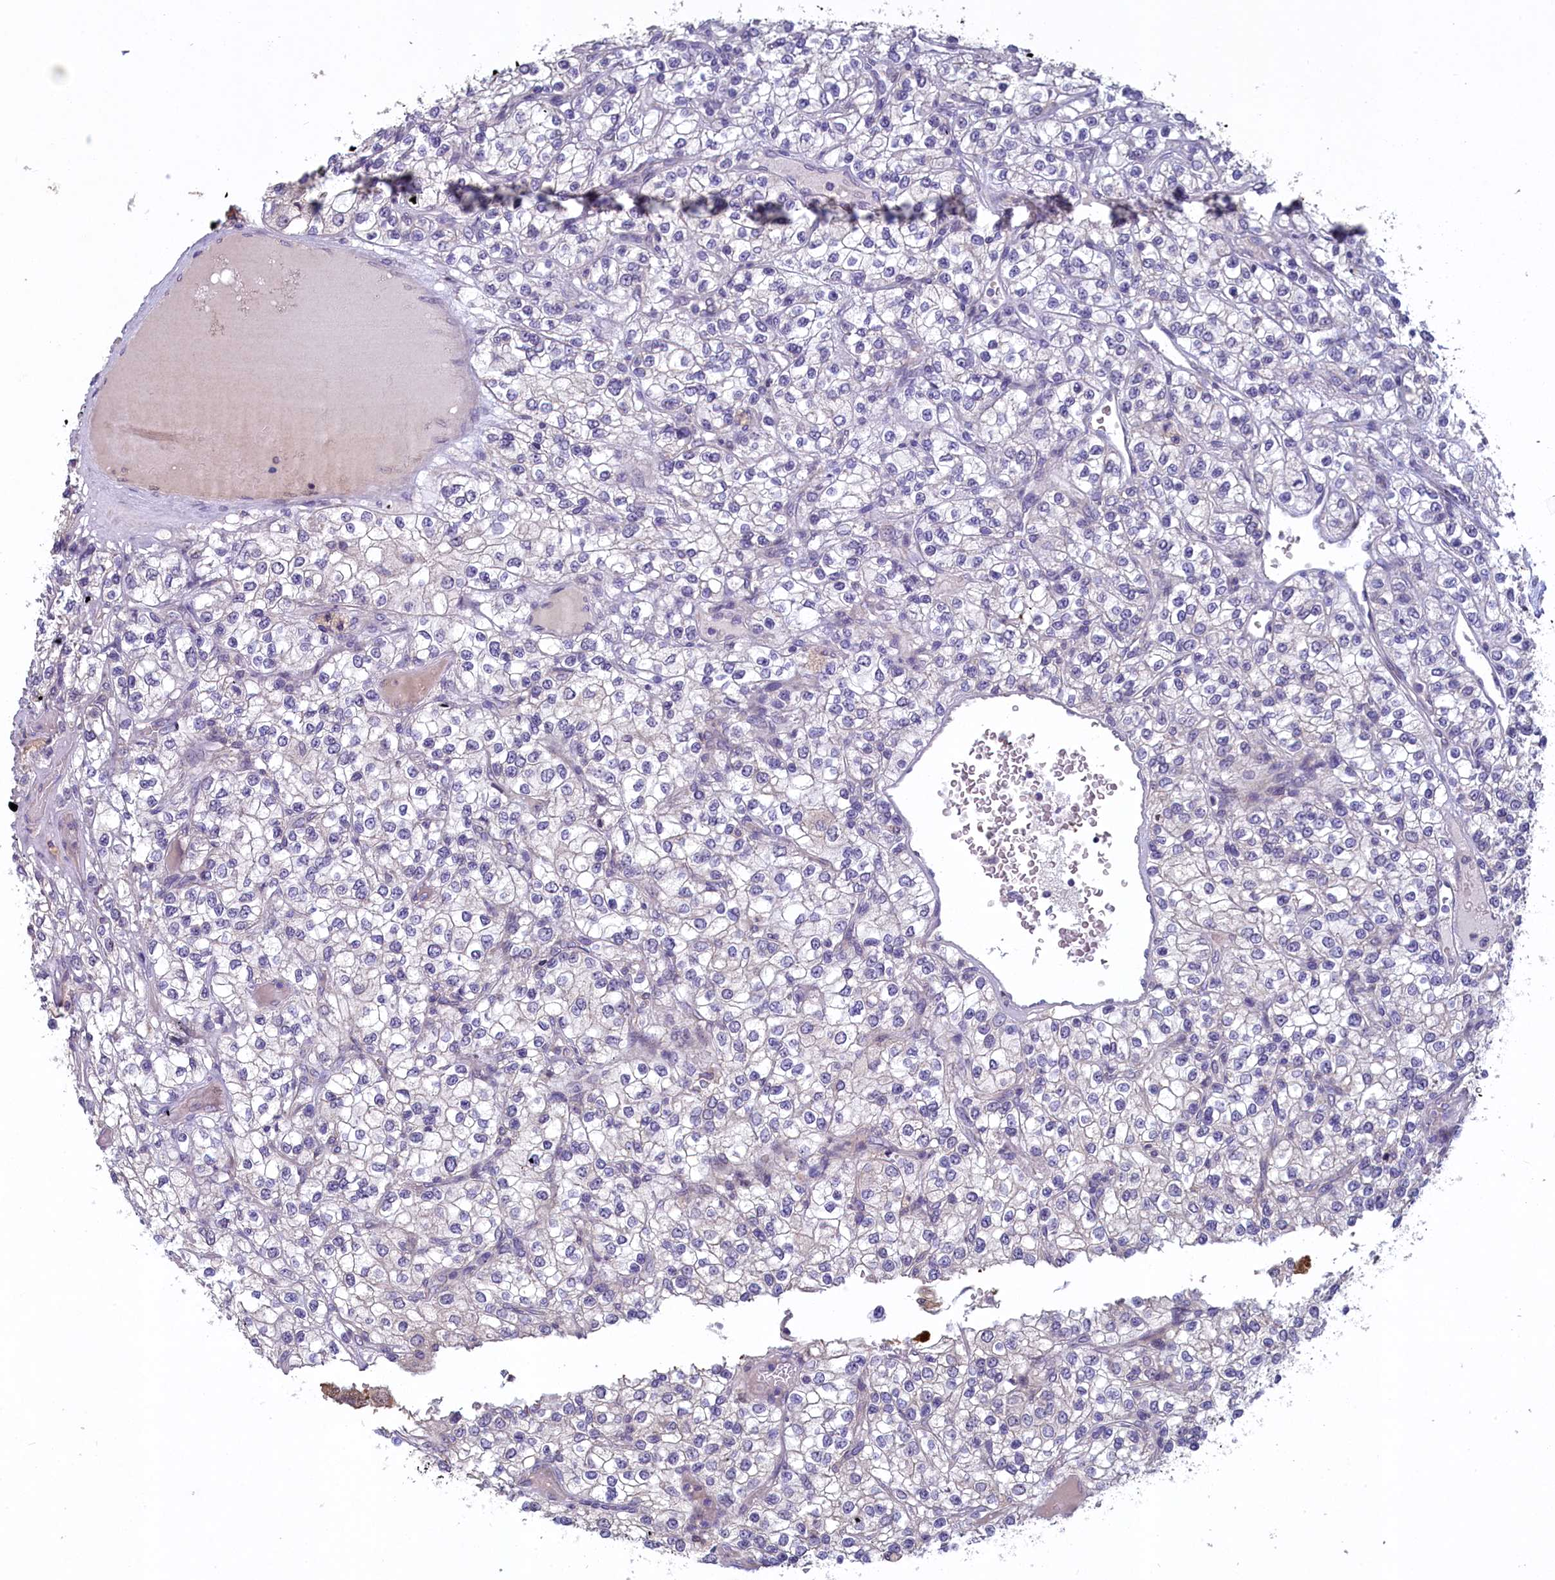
{"staining": {"intensity": "negative", "quantity": "none", "location": "none"}, "tissue": "renal cancer", "cell_type": "Tumor cells", "image_type": "cancer", "snomed": [{"axis": "morphology", "description": "Adenocarcinoma, NOS"}, {"axis": "topography", "description": "Kidney"}], "caption": "A histopathology image of human renal cancer is negative for staining in tumor cells.", "gene": "UCHL3", "patient": {"sex": "male", "age": 80}}